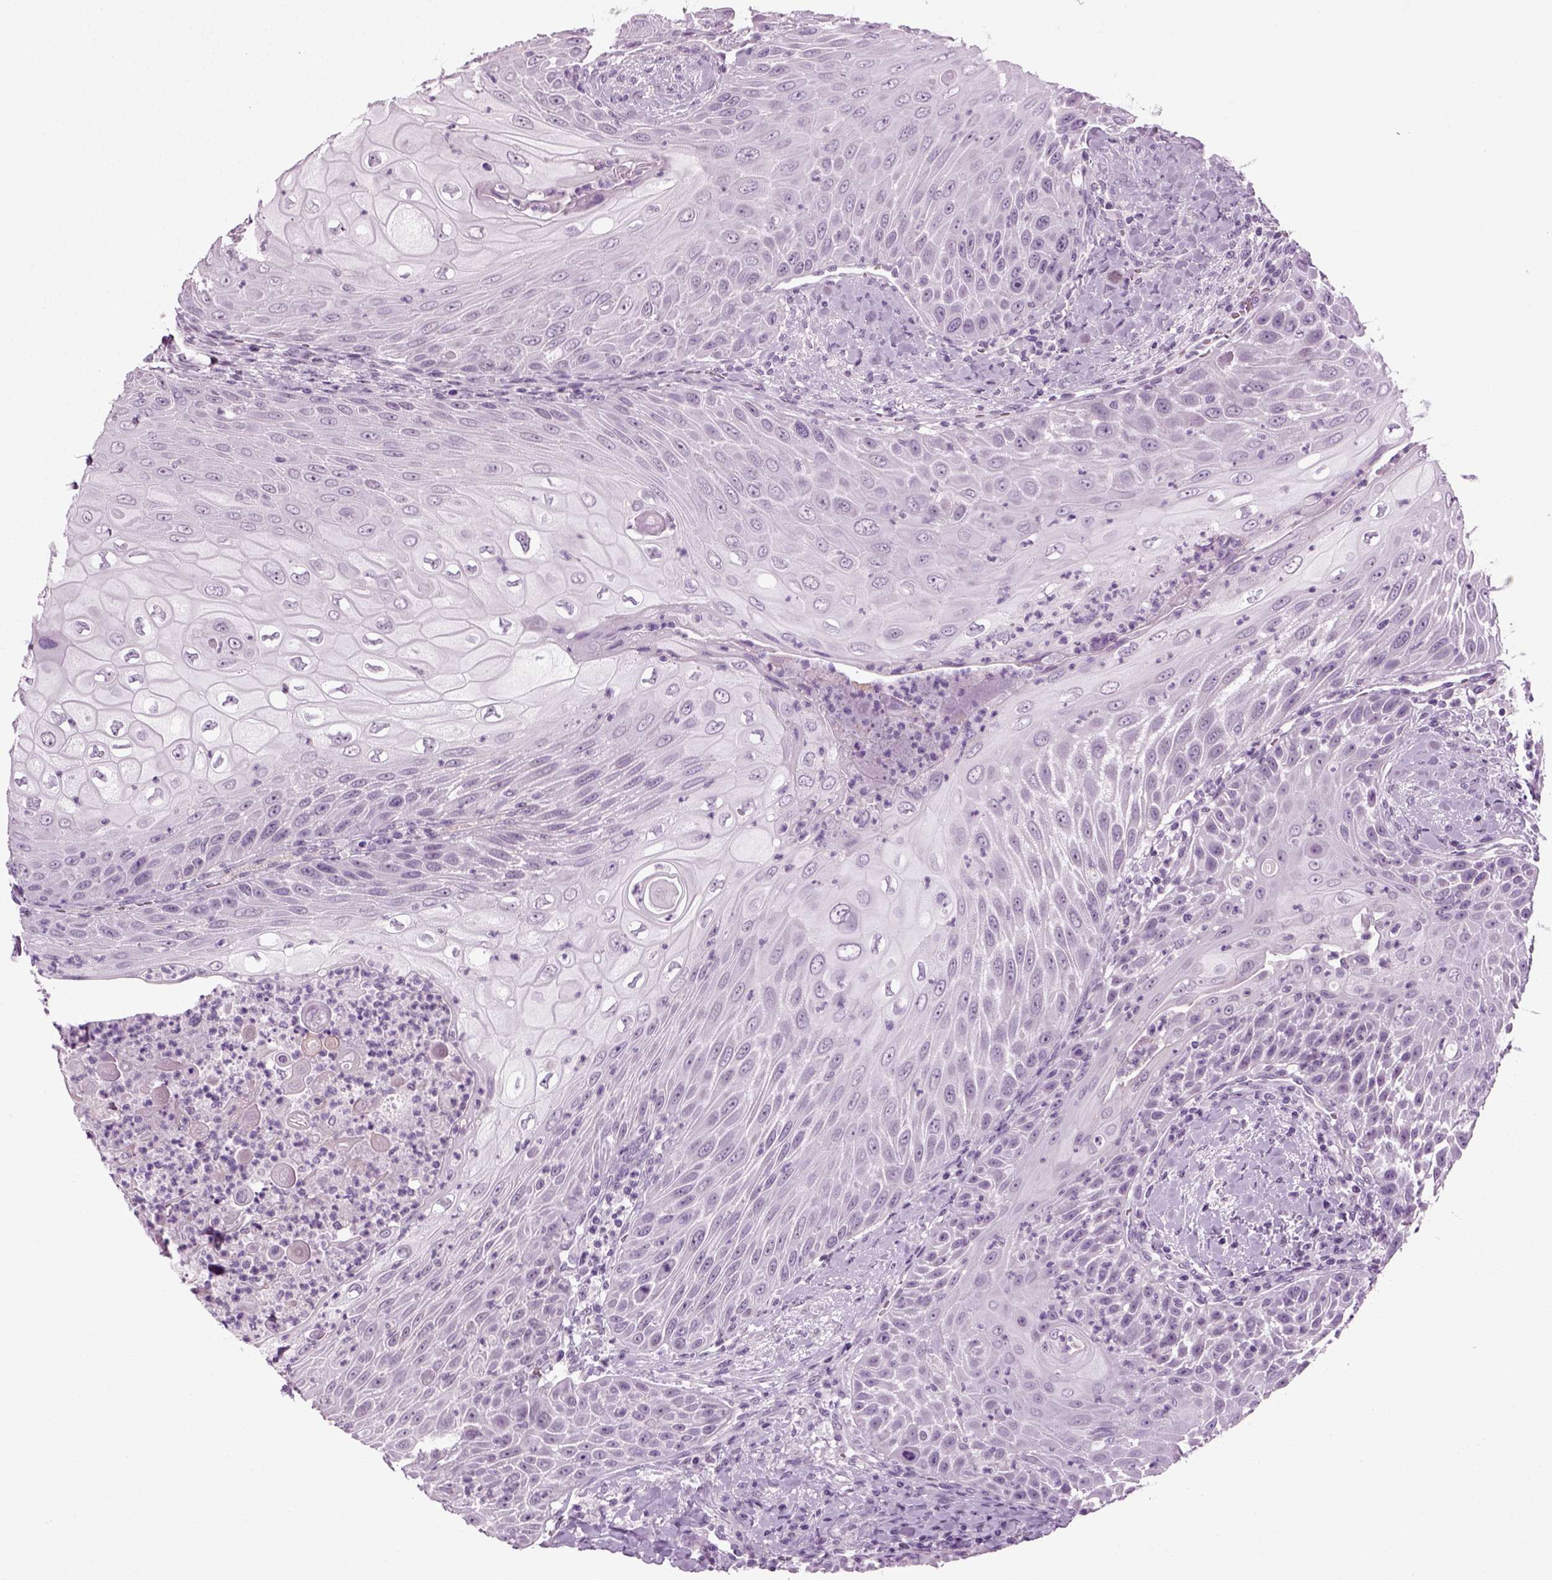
{"staining": {"intensity": "negative", "quantity": "none", "location": "none"}, "tissue": "head and neck cancer", "cell_type": "Tumor cells", "image_type": "cancer", "snomed": [{"axis": "morphology", "description": "Squamous cell carcinoma, NOS"}, {"axis": "topography", "description": "Head-Neck"}], "caption": "Squamous cell carcinoma (head and neck) was stained to show a protein in brown. There is no significant expression in tumor cells. (Brightfield microscopy of DAB immunohistochemistry at high magnification).", "gene": "ZC2HC1C", "patient": {"sex": "male", "age": 69}}